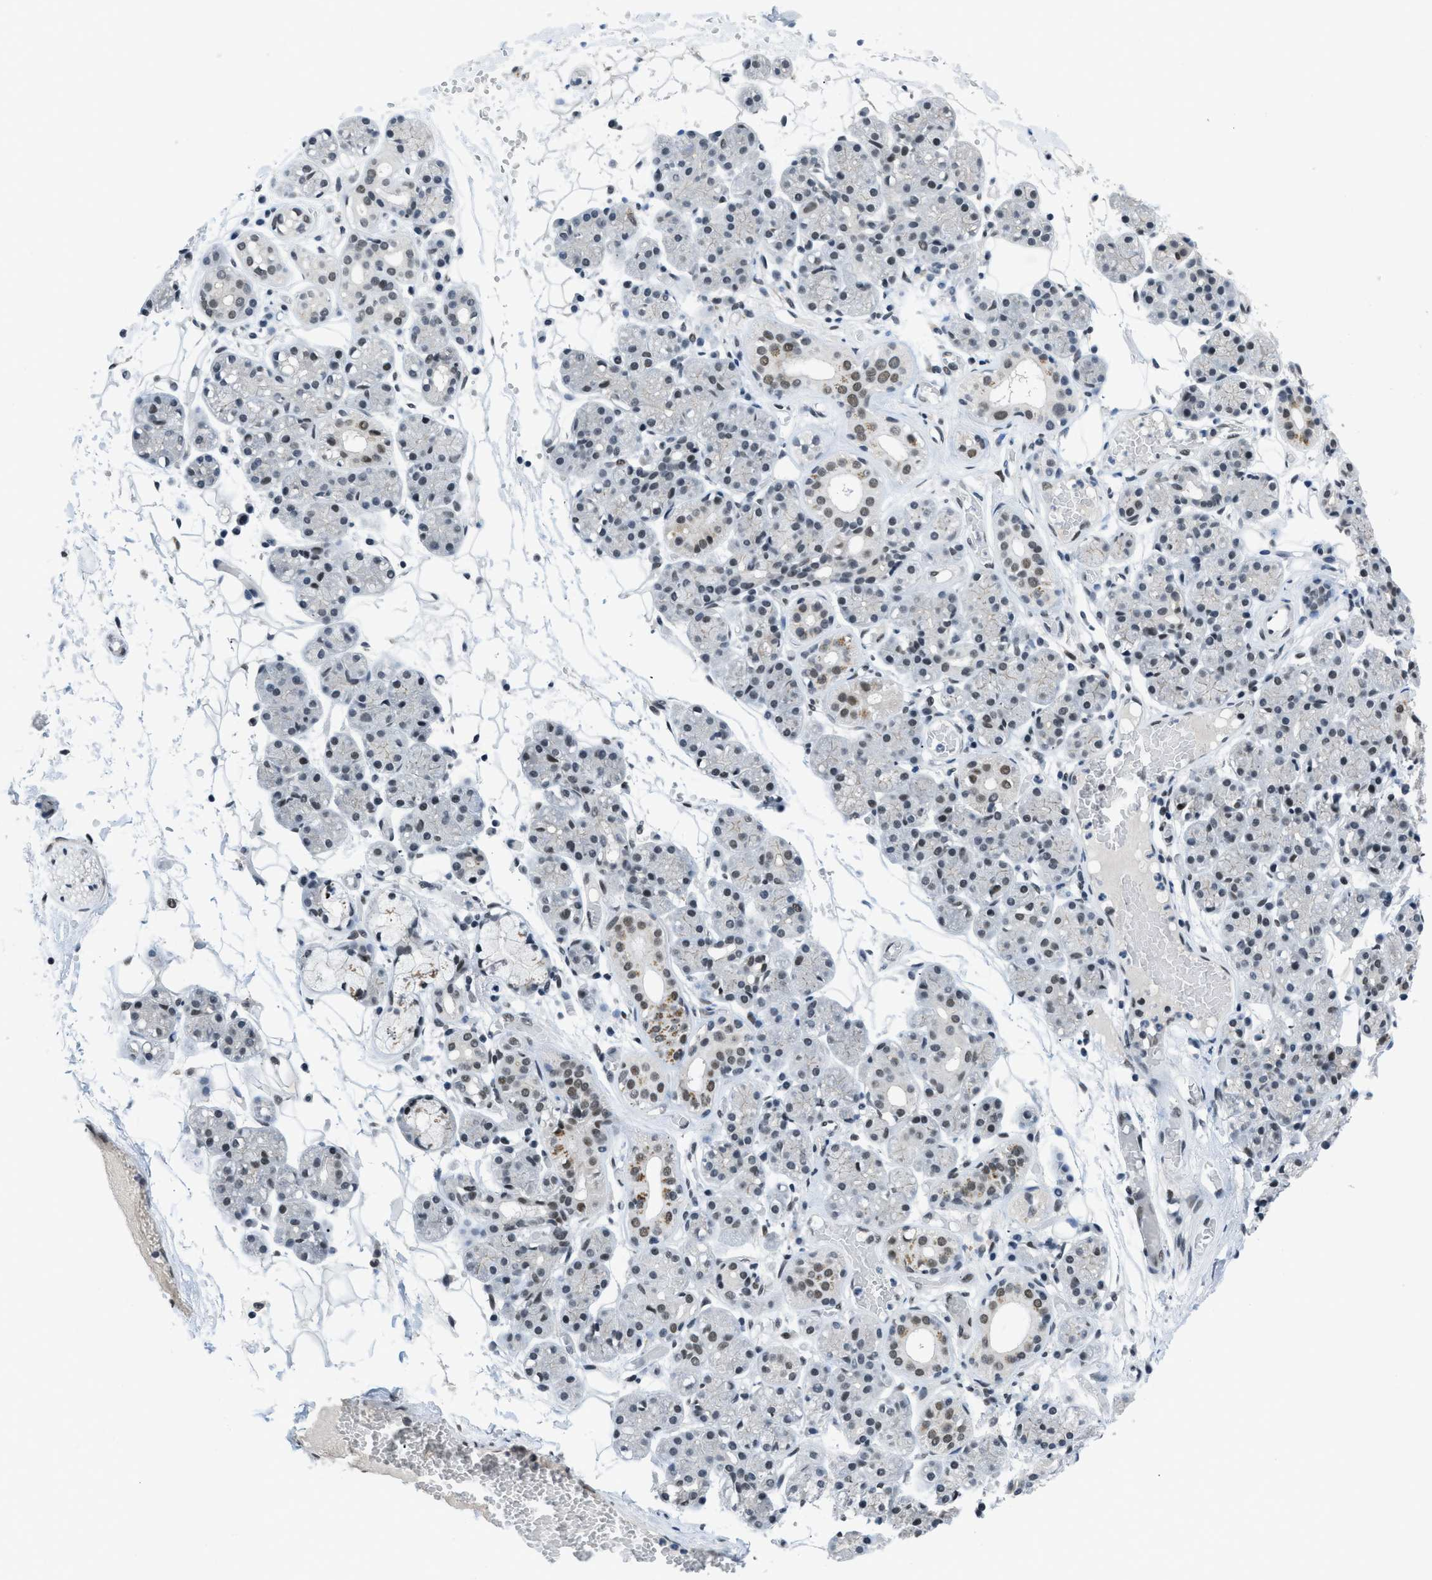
{"staining": {"intensity": "moderate", "quantity": ">75%", "location": "cytoplasmic/membranous,nuclear"}, "tissue": "salivary gland", "cell_type": "Glandular cells", "image_type": "normal", "snomed": [{"axis": "morphology", "description": "Normal tissue, NOS"}, {"axis": "topography", "description": "Salivary gland"}], "caption": "The histopathology image demonstrates staining of unremarkable salivary gland, revealing moderate cytoplasmic/membranous,nuclear protein expression (brown color) within glandular cells. (DAB (3,3'-diaminobenzidine) IHC with brightfield microscopy, high magnification).", "gene": "GATAD2B", "patient": {"sex": "male", "age": 63}}